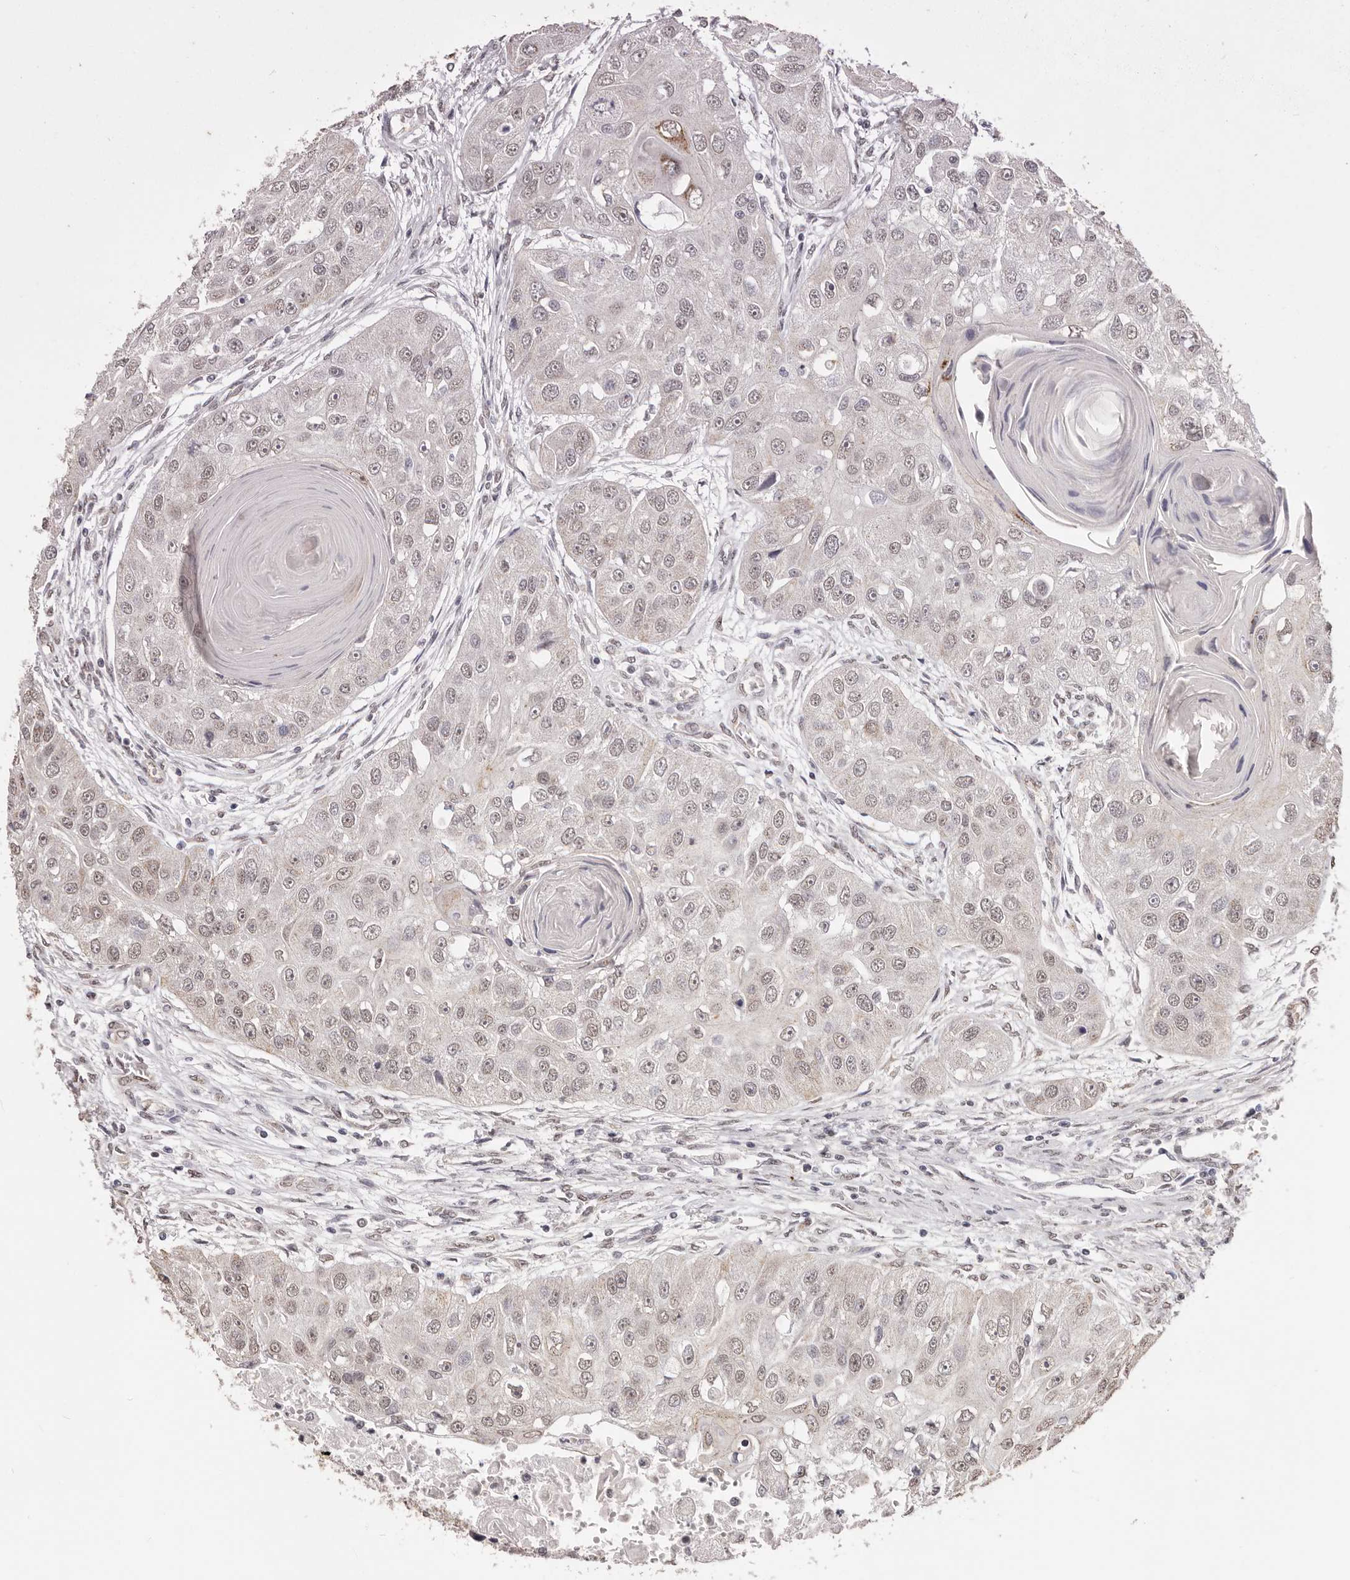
{"staining": {"intensity": "weak", "quantity": "25%-75%", "location": "nuclear"}, "tissue": "head and neck cancer", "cell_type": "Tumor cells", "image_type": "cancer", "snomed": [{"axis": "morphology", "description": "Normal tissue, NOS"}, {"axis": "morphology", "description": "Squamous cell carcinoma, NOS"}, {"axis": "topography", "description": "Skeletal muscle"}, {"axis": "topography", "description": "Head-Neck"}], "caption": "The photomicrograph reveals a brown stain indicating the presence of a protein in the nuclear of tumor cells in head and neck cancer (squamous cell carcinoma).", "gene": "RPS6KA5", "patient": {"sex": "male", "age": 51}}